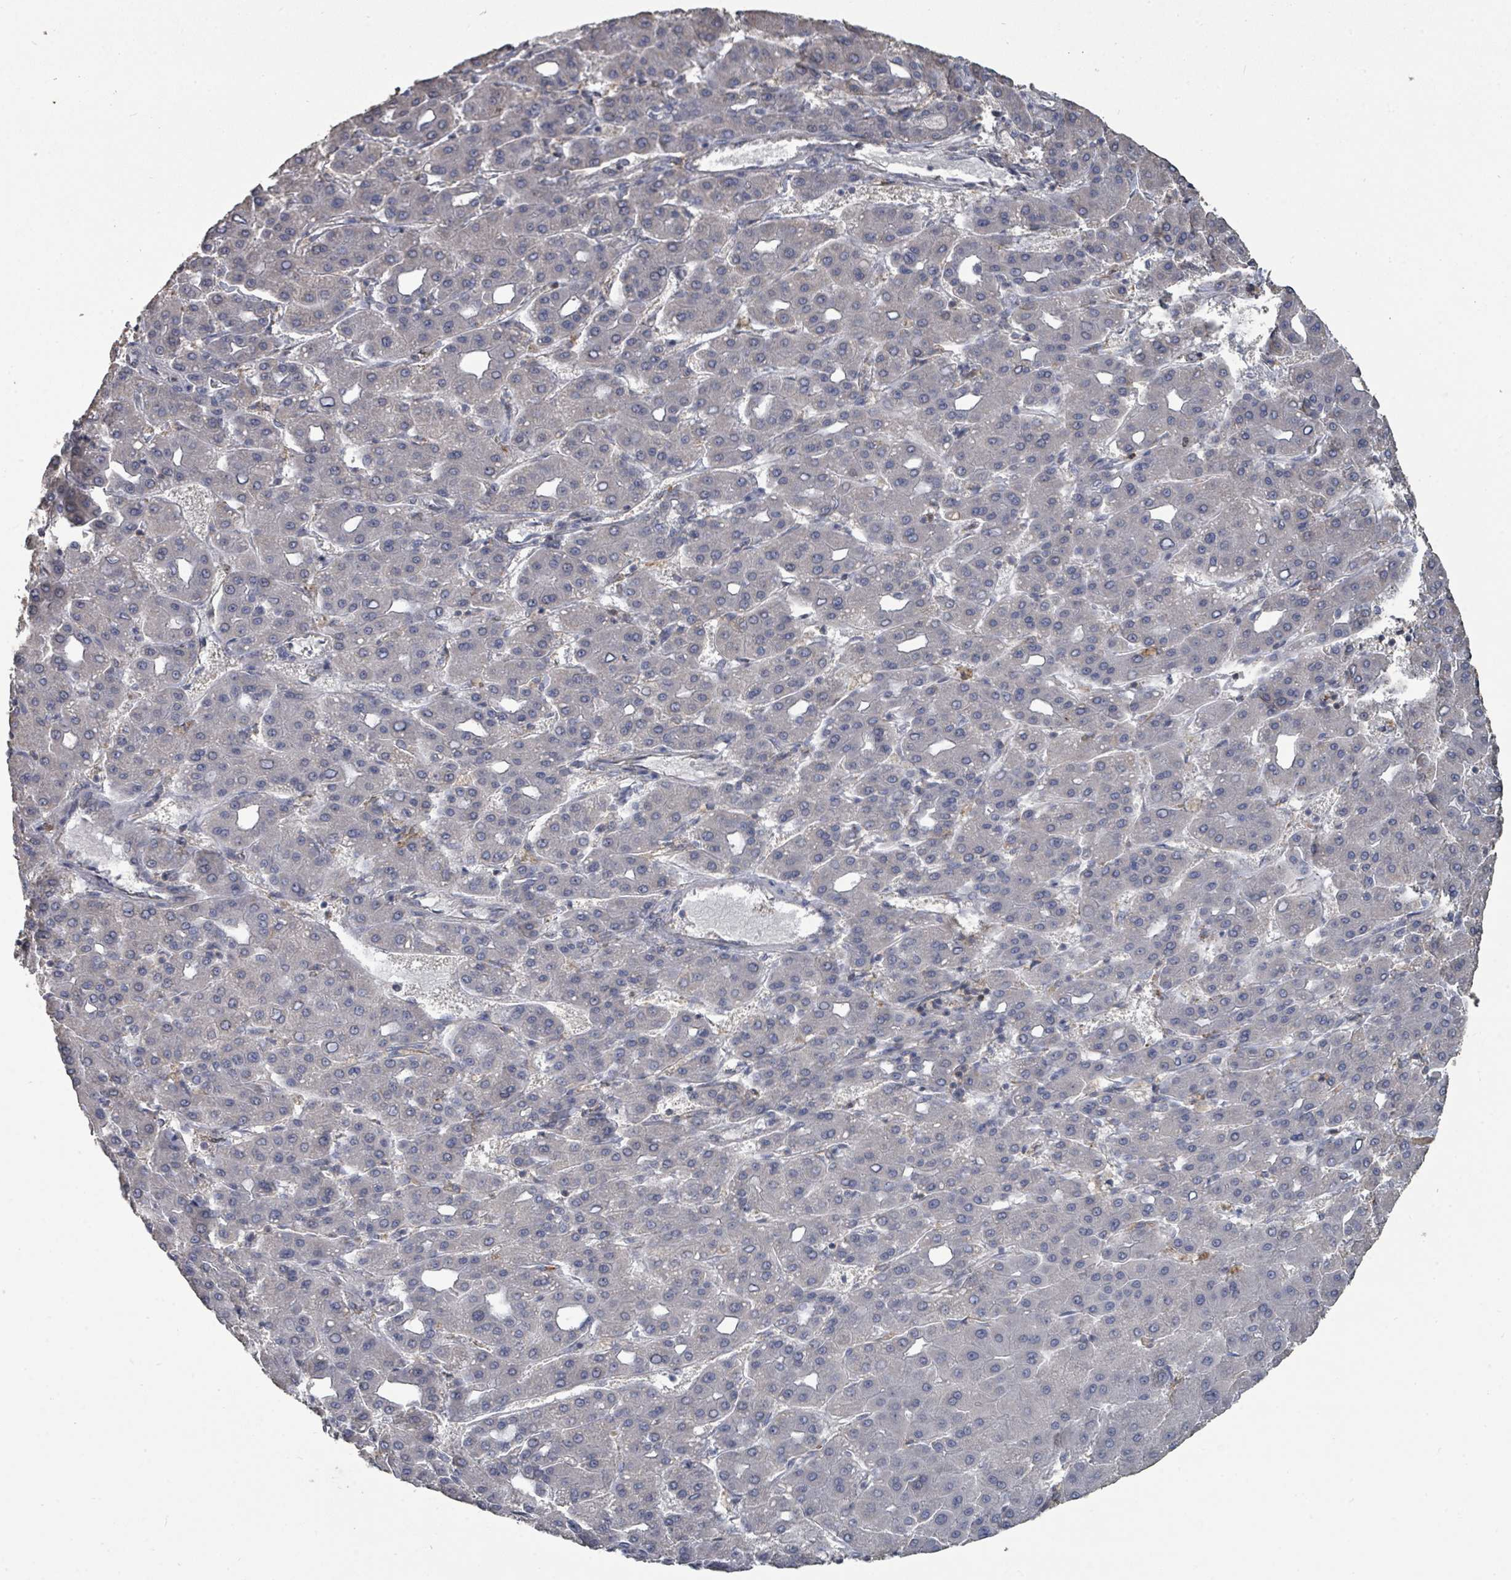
{"staining": {"intensity": "negative", "quantity": "none", "location": "none"}, "tissue": "liver cancer", "cell_type": "Tumor cells", "image_type": "cancer", "snomed": [{"axis": "morphology", "description": "Carcinoma, Hepatocellular, NOS"}, {"axis": "topography", "description": "Liver"}], "caption": "Tumor cells are negative for protein expression in human liver cancer (hepatocellular carcinoma).", "gene": "SLC9A7", "patient": {"sex": "male", "age": 65}}